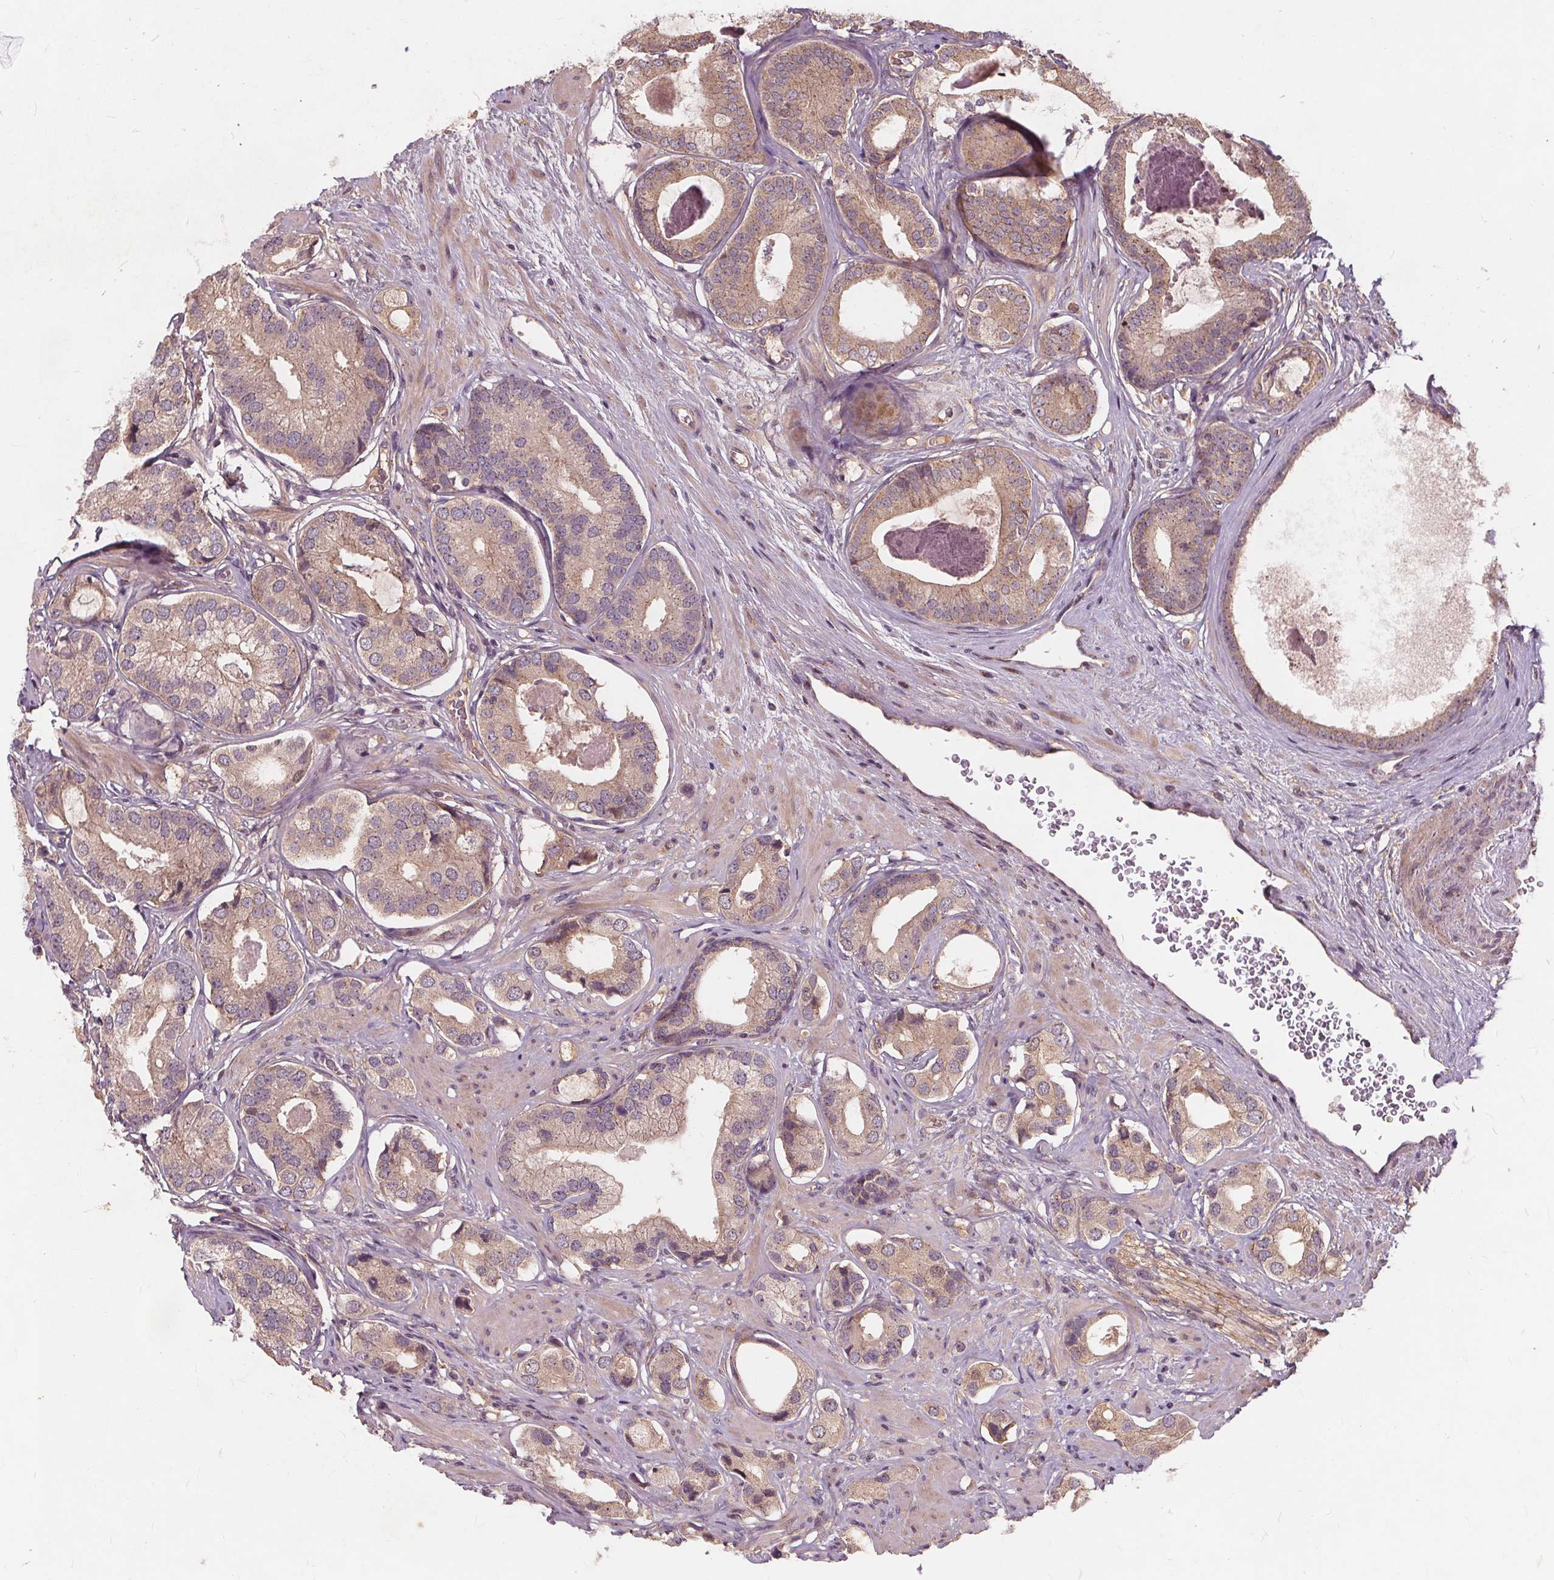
{"staining": {"intensity": "weak", "quantity": "25%-75%", "location": "cytoplasmic/membranous"}, "tissue": "prostate cancer", "cell_type": "Tumor cells", "image_type": "cancer", "snomed": [{"axis": "morphology", "description": "Adenocarcinoma, Low grade"}, {"axis": "topography", "description": "Prostate"}], "caption": "A histopathology image of human prostate cancer (adenocarcinoma (low-grade)) stained for a protein displays weak cytoplasmic/membranous brown staining in tumor cells.", "gene": "CSNK1G2", "patient": {"sex": "male", "age": 61}}